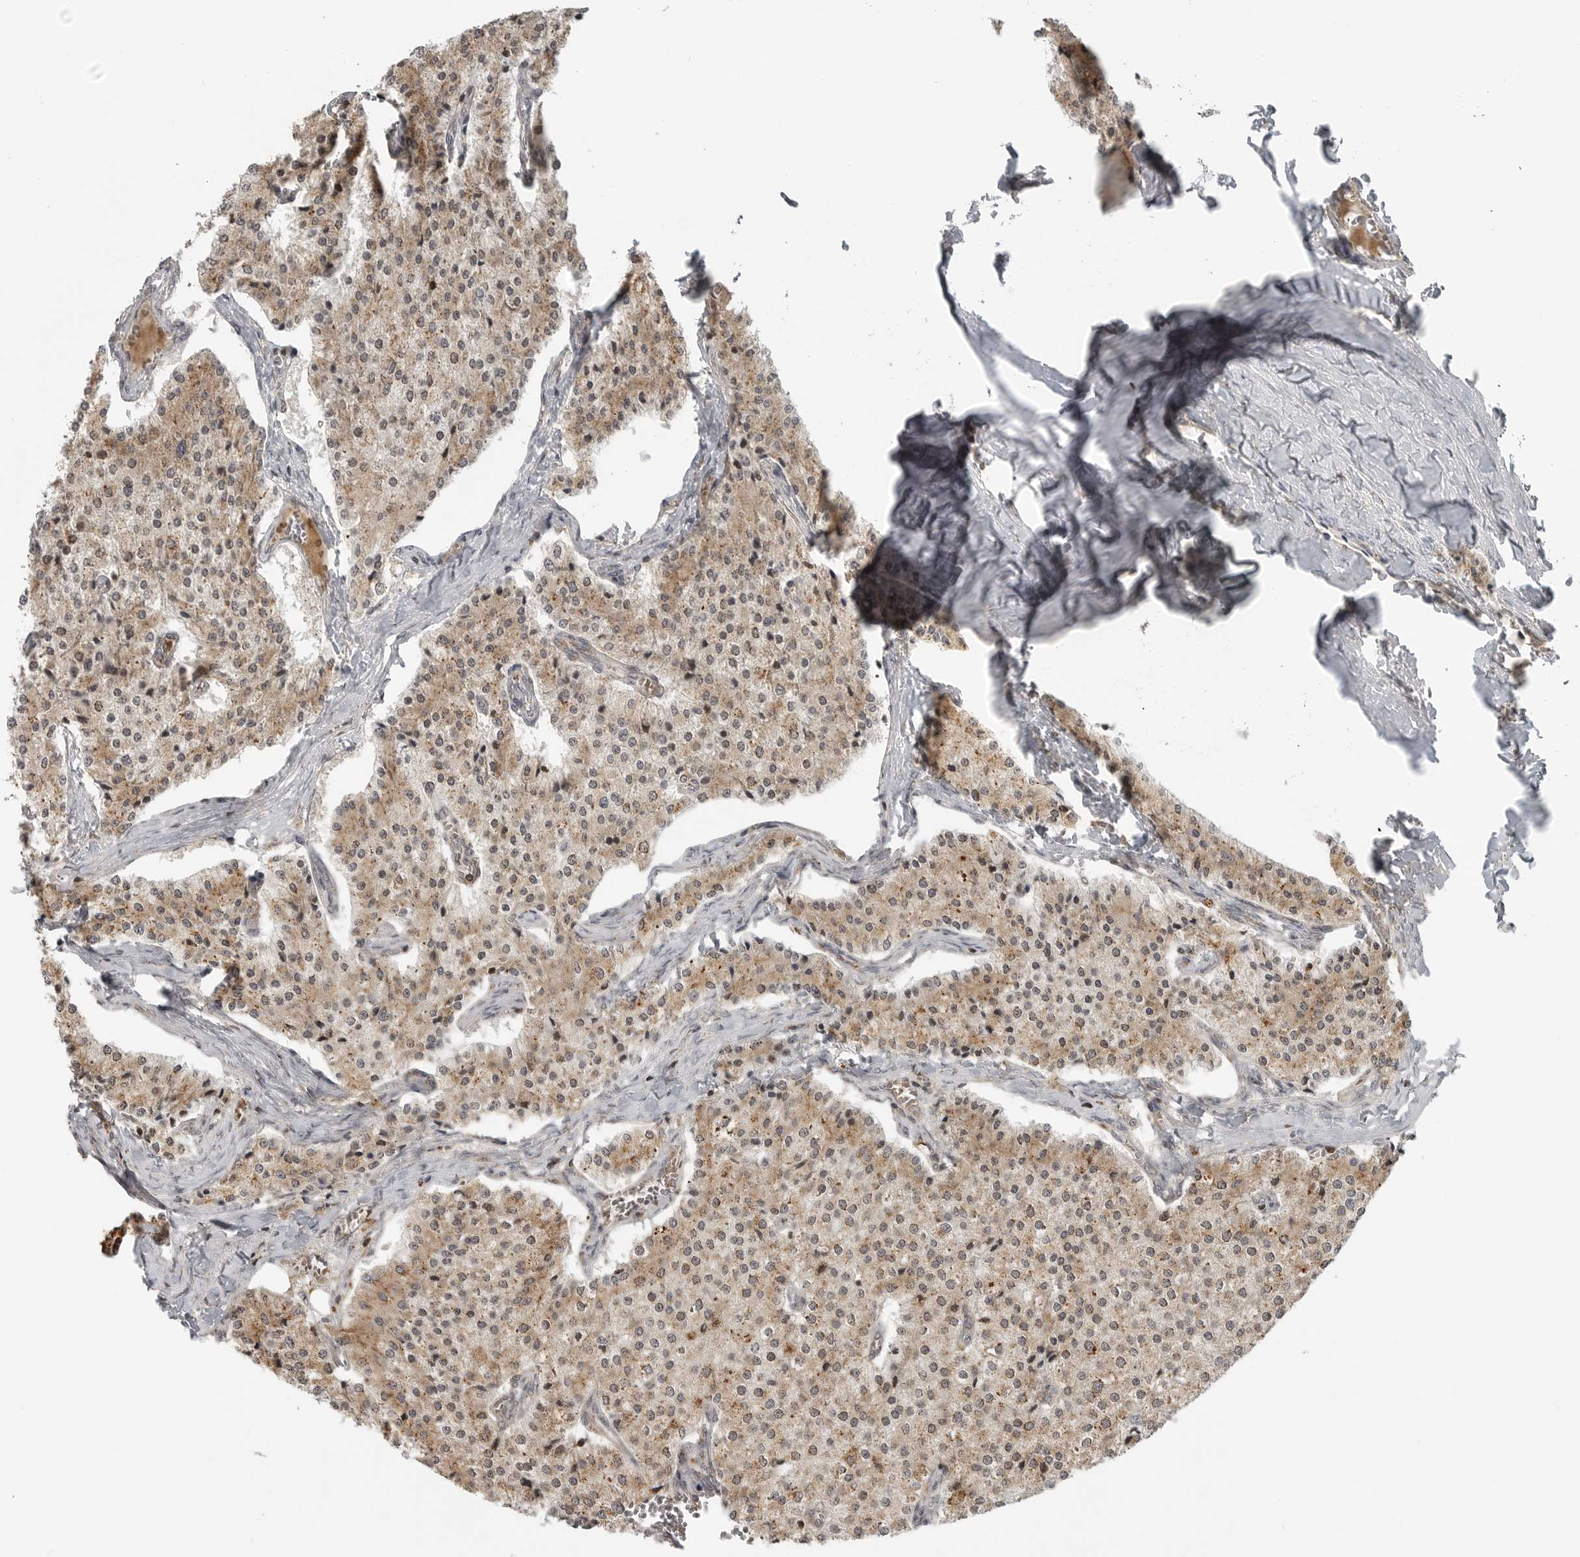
{"staining": {"intensity": "weak", "quantity": ">75%", "location": "cytoplasmic/membranous,nuclear"}, "tissue": "carcinoid", "cell_type": "Tumor cells", "image_type": "cancer", "snomed": [{"axis": "morphology", "description": "Carcinoid, malignant, NOS"}, {"axis": "topography", "description": "Colon"}], "caption": "Tumor cells display low levels of weak cytoplasmic/membranous and nuclear positivity in approximately >75% of cells in human carcinoid (malignant).", "gene": "COPA", "patient": {"sex": "female", "age": 52}}